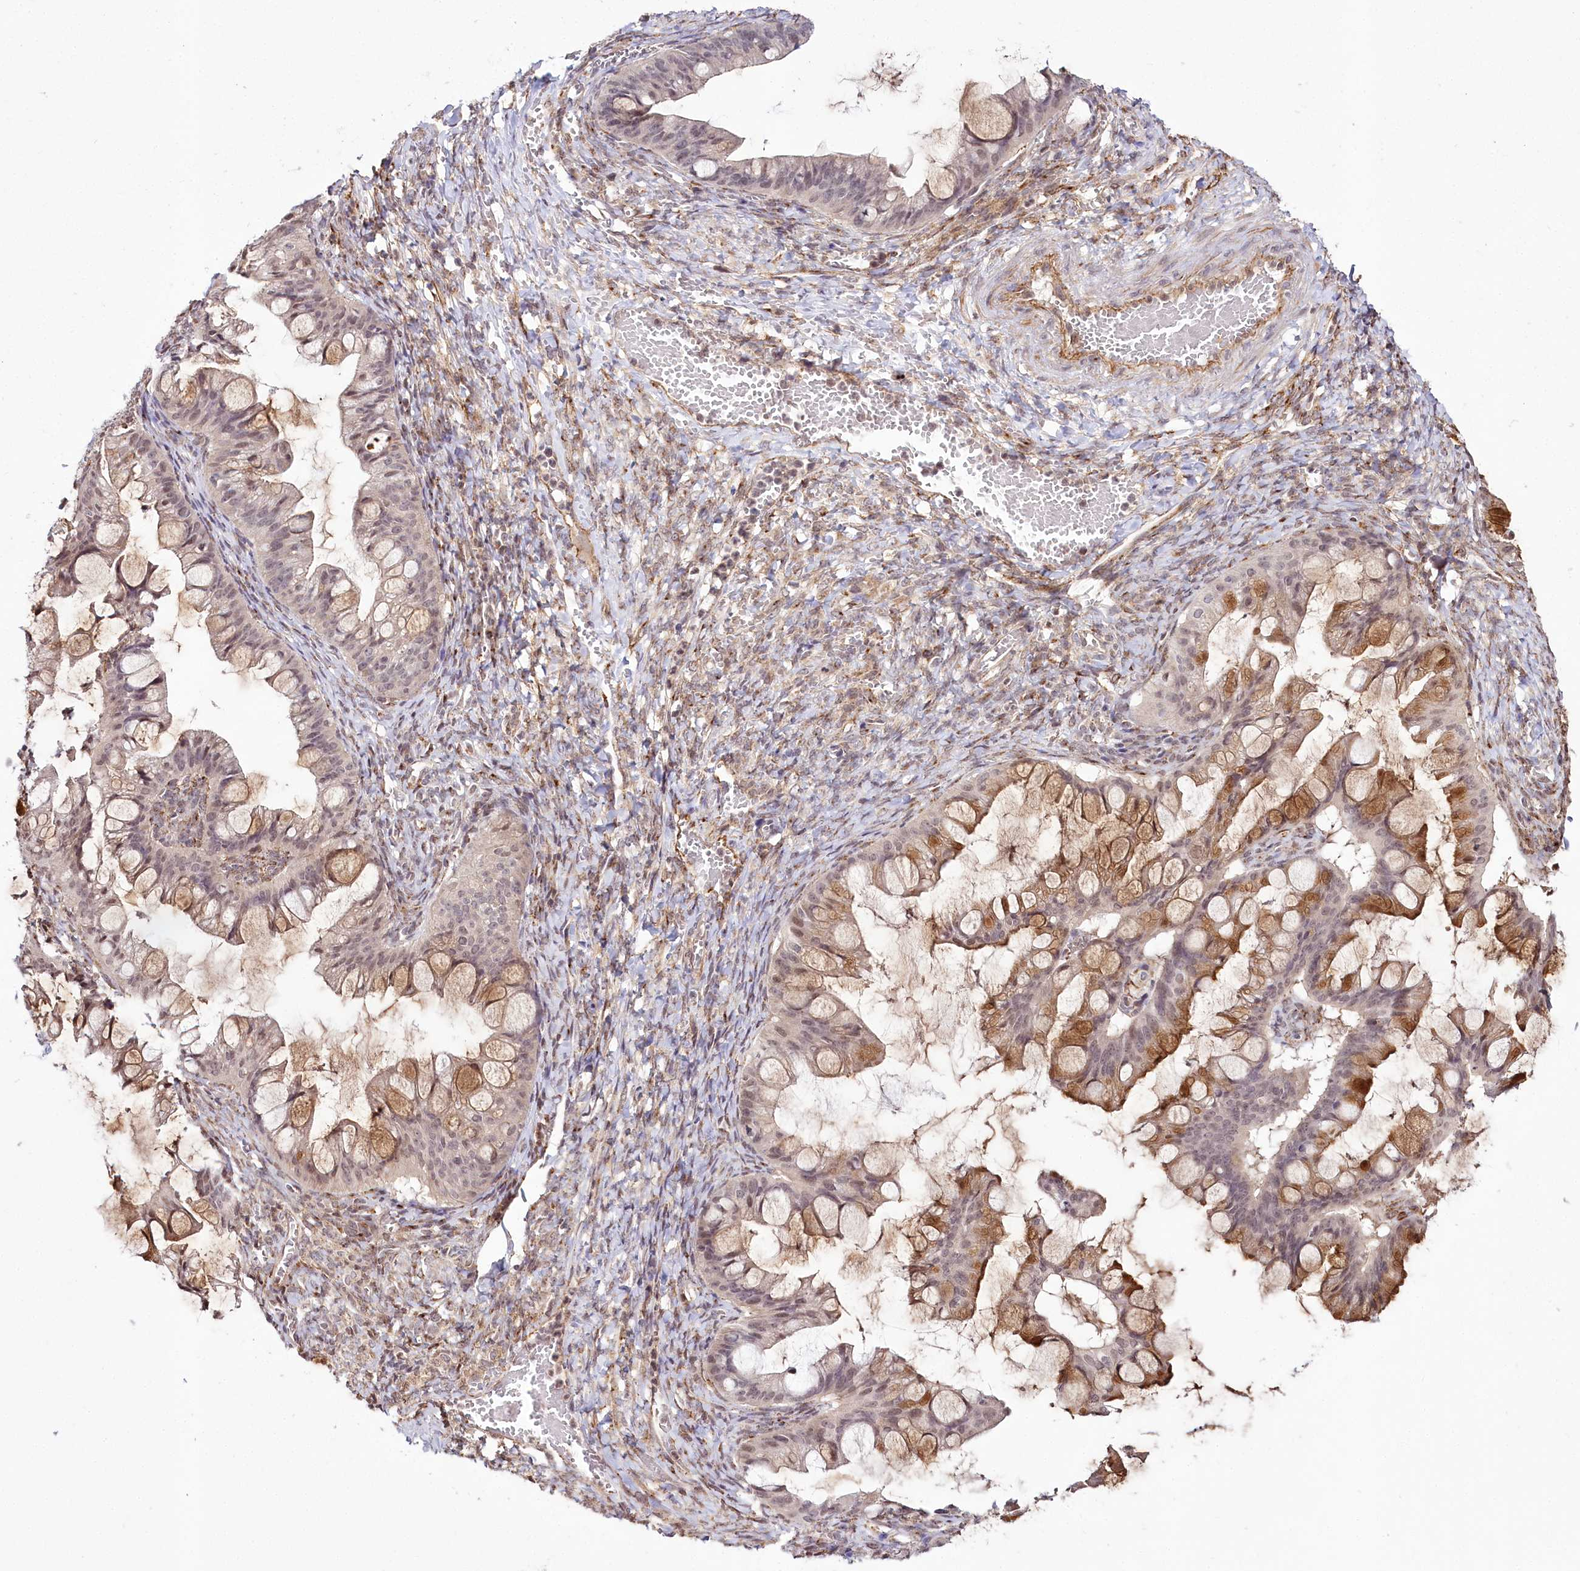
{"staining": {"intensity": "moderate", "quantity": "<25%", "location": "cytoplasmic/membranous,nuclear"}, "tissue": "ovarian cancer", "cell_type": "Tumor cells", "image_type": "cancer", "snomed": [{"axis": "morphology", "description": "Cystadenocarcinoma, mucinous, NOS"}, {"axis": "topography", "description": "Ovary"}], "caption": "A high-resolution micrograph shows immunohistochemistry (IHC) staining of ovarian mucinous cystadenocarcinoma, which reveals moderate cytoplasmic/membranous and nuclear expression in about <25% of tumor cells.", "gene": "HOXC8", "patient": {"sex": "female", "age": 73}}